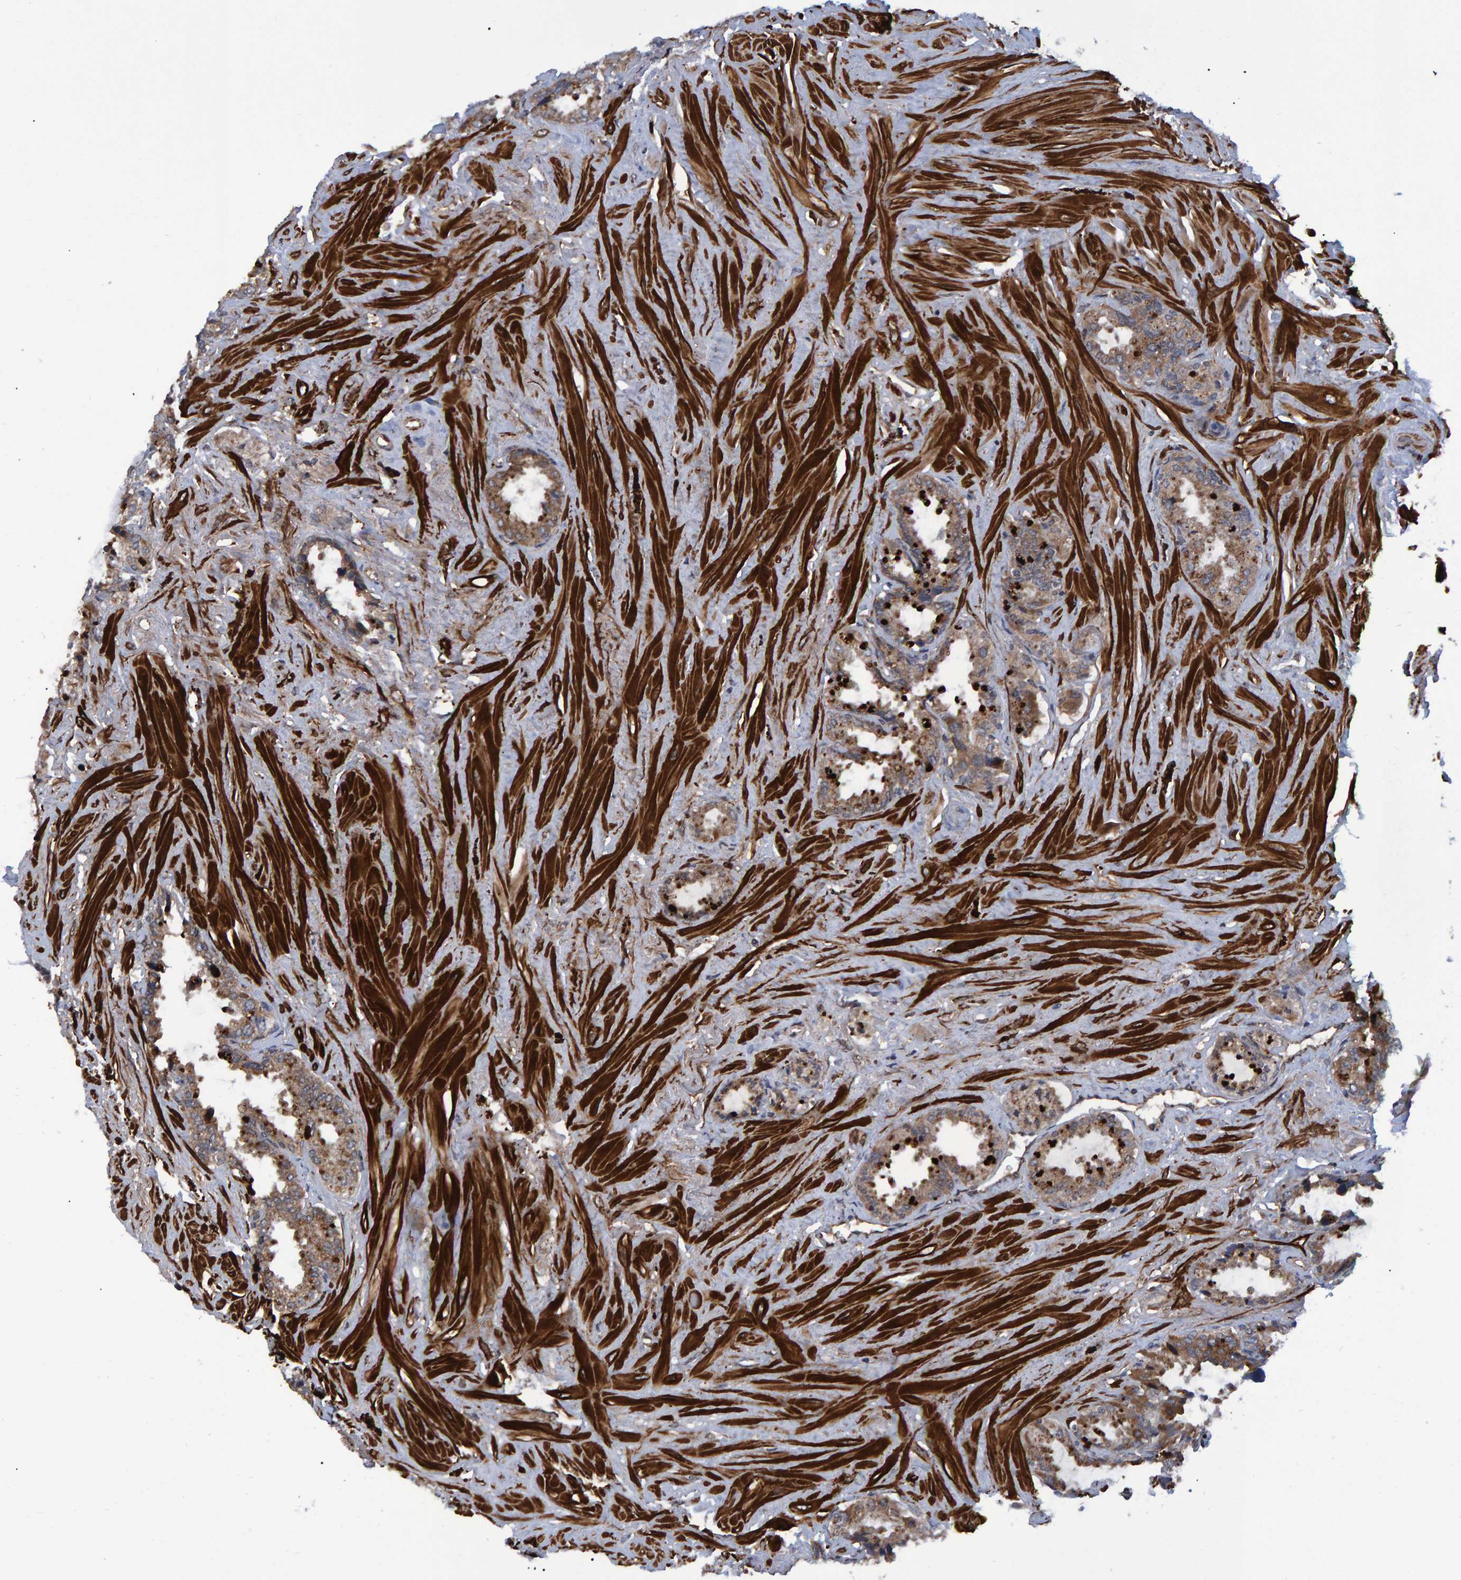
{"staining": {"intensity": "moderate", "quantity": ">75%", "location": "cytoplasmic/membranous"}, "tissue": "seminal vesicle", "cell_type": "Glandular cells", "image_type": "normal", "snomed": [{"axis": "morphology", "description": "Normal tissue, NOS"}, {"axis": "topography", "description": "Seminal veicle"}], "caption": "This image displays unremarkable seminal vesicle stained with immunohistochemistry (IHC) to label a protein in brown. The cytoplasmic/membranous of glandular cells show moderate positivity for the protein. Nuclei are counter-stained blue.", "gene": "ATP6V1H", "patient": {"sex": "male", "age": 46}}